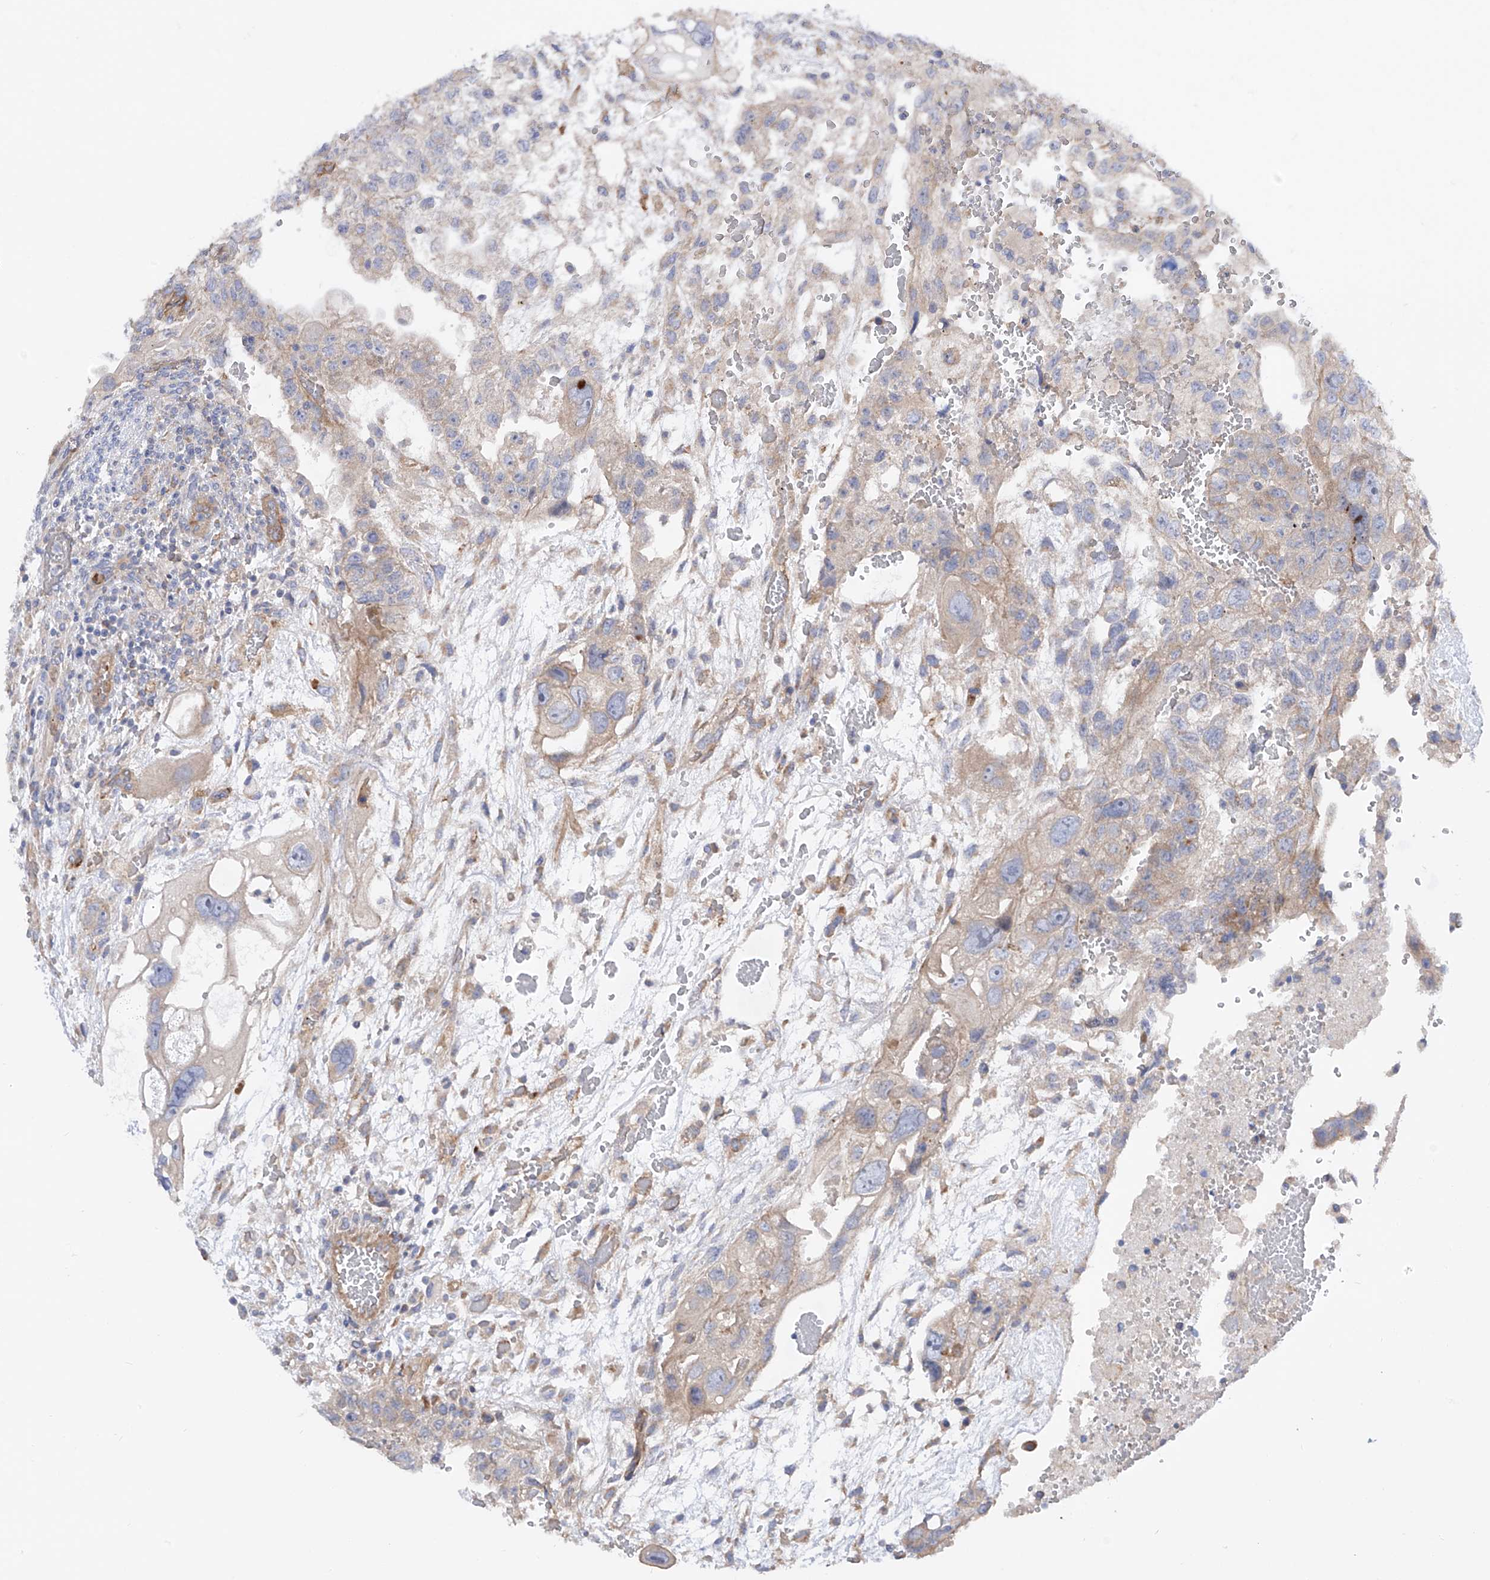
{"staining": {"intensity": "weak", "quantity": "<25%", "location": "cytoplasmic/membranous"}, "tissue": "testis cancer", "cell_type": "Tumor cells", "image_type": "cancer", "snomed": [{"axis": "morphology", "description": "Carcinoma, Embryonal, NOS"}, {"axis": "topography", "description": "Testis"}], "caption": "Tumor cells show no significant protein positivity in testis embryonal carcinoma. (Brightfield microscopy of DAB (3,3'-diaminobenzidine) IHC at high magnification).", "gene": "LCA5", "patient": {"sex": "male", "age": 36}}